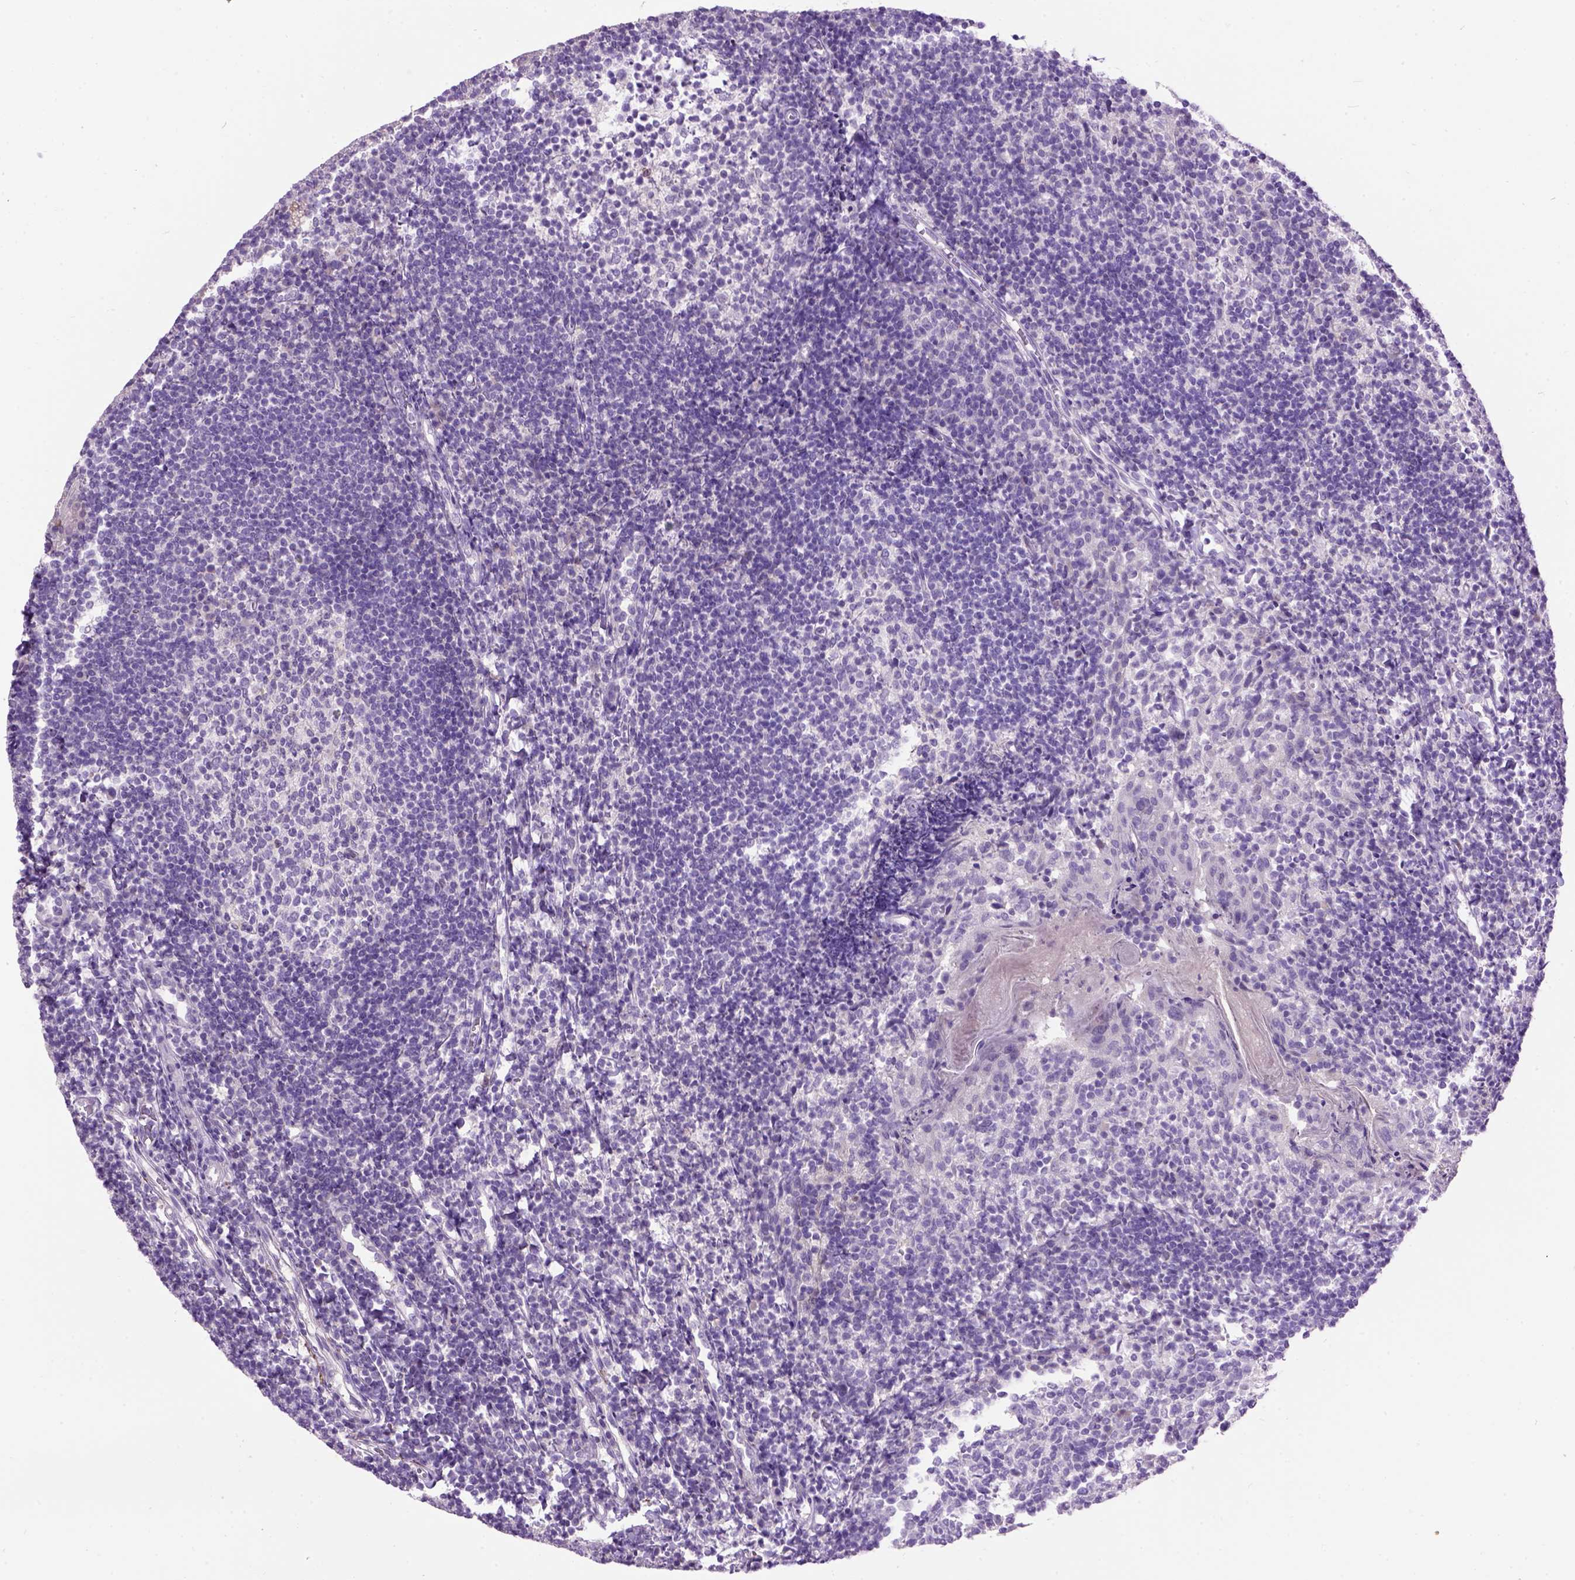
{"staining": {"intensity": "negative", "quantity": "none", "location": "none"}, "tissue": "tonsil", "cell_type": "Germinal center cells", "image_type": "normal", "snomed": [{"axis": "morphology", "description": "Normal tissue, NOS"}, {"axis": "topography", "description": "Tonsil"}], "caption": "This is a histopathology image of immunohistochemistry staining of unremarkable tonsil, which shows no positivity in germinal center cells.", "gene": "MAPT", "patient": {"sex": "female", "age": 10}}